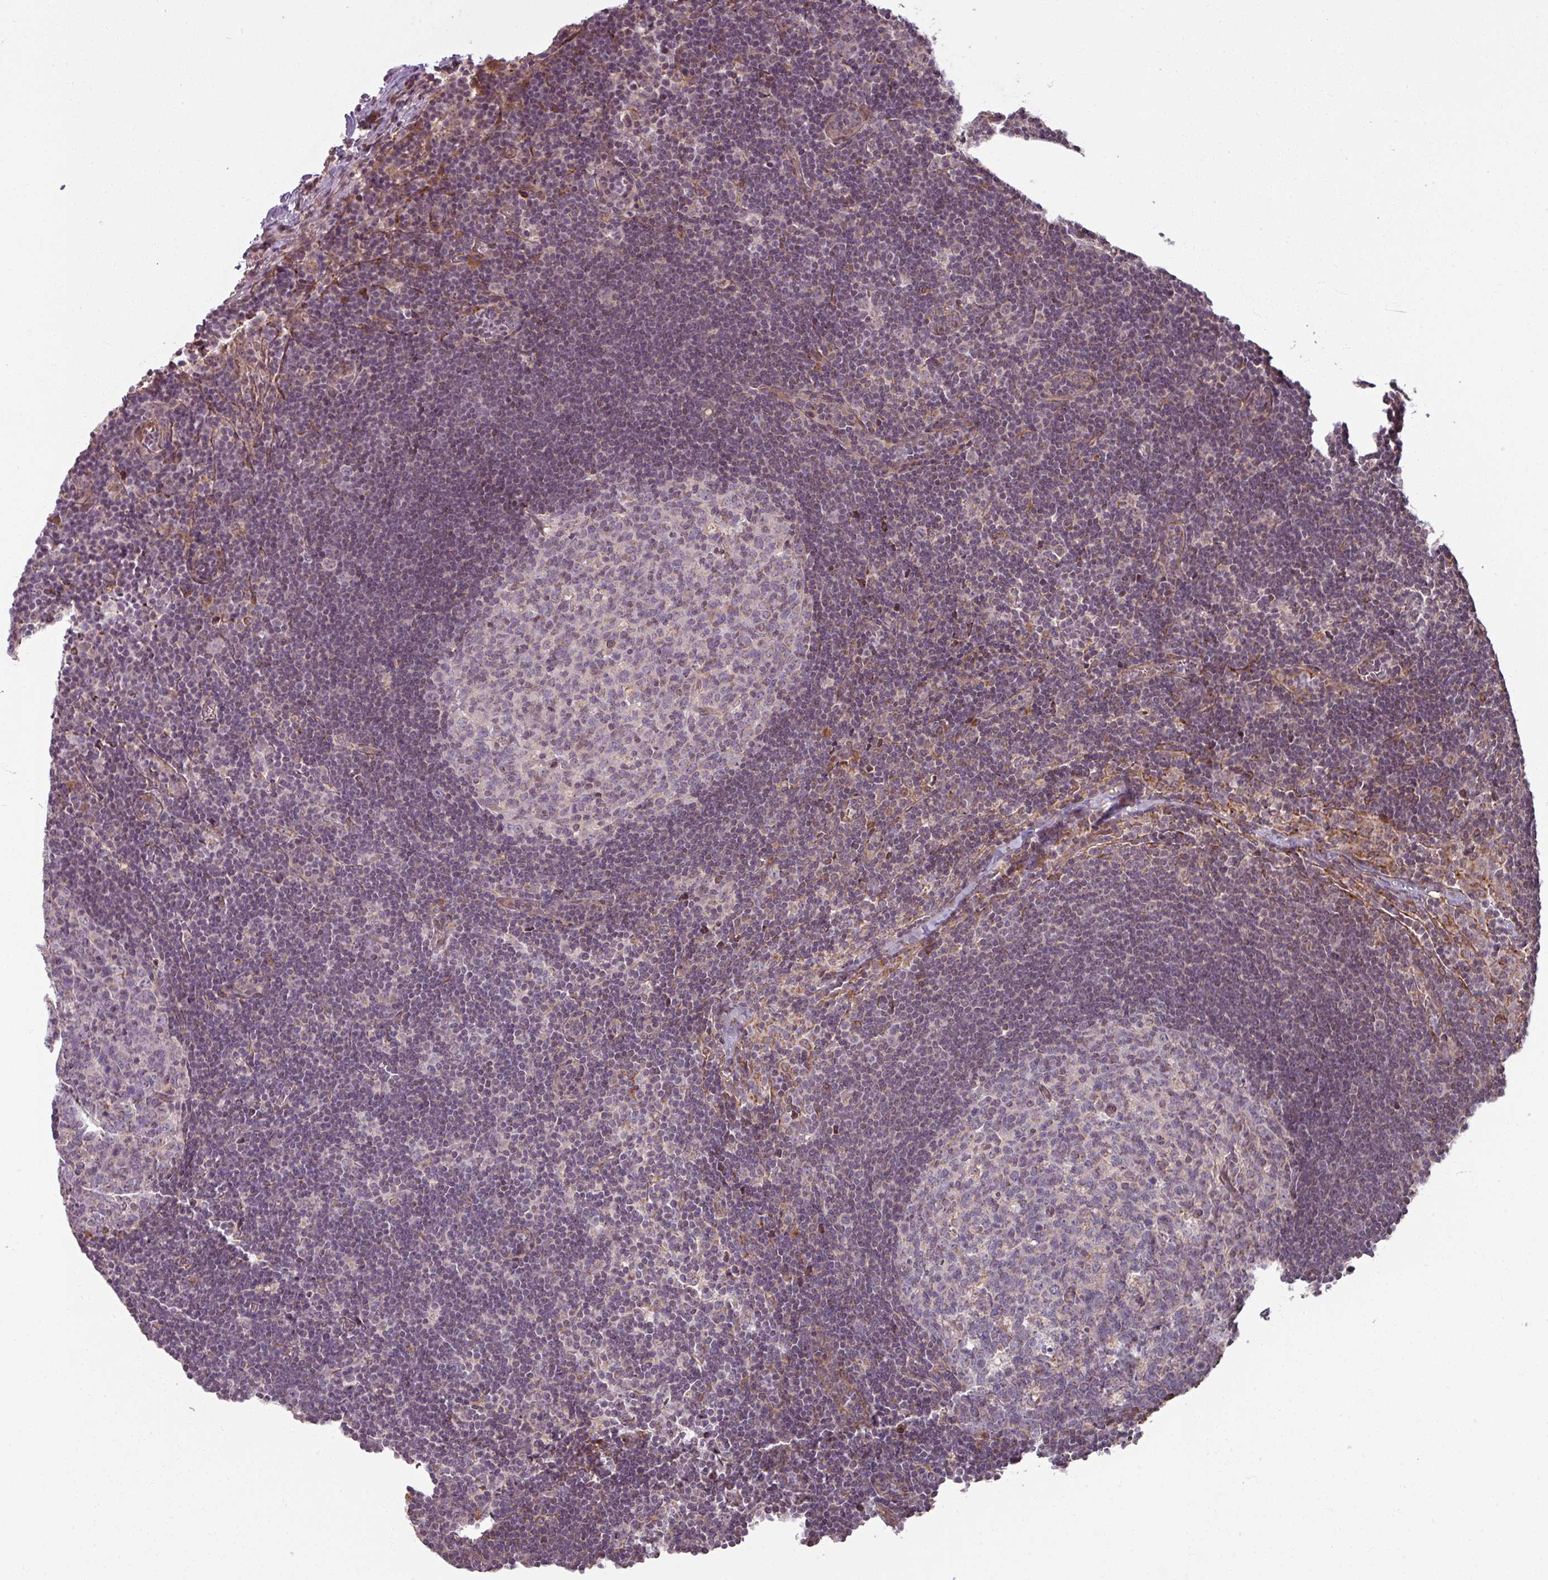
{"staining": {"intensity": "weak", "quantity": "<25%", "location": "cytoplasmic/membranous"}, "tissue": "lymph node", "cell_type": "Germinal center cells", "image_type": "normal", "snomed": [{"axis": "morphology", "description": "Normal tissue, NOS"}, {"axis": "topography", "description": "Lymph node"}], "caption": "DAB (3,3'-diaminobenzidine) immunohistochemical staining of benign lymph node reveals no significant positivity in germinal center cells.", "gene": "MAGT1", "patient": {"sex": "female", "age": 29}}